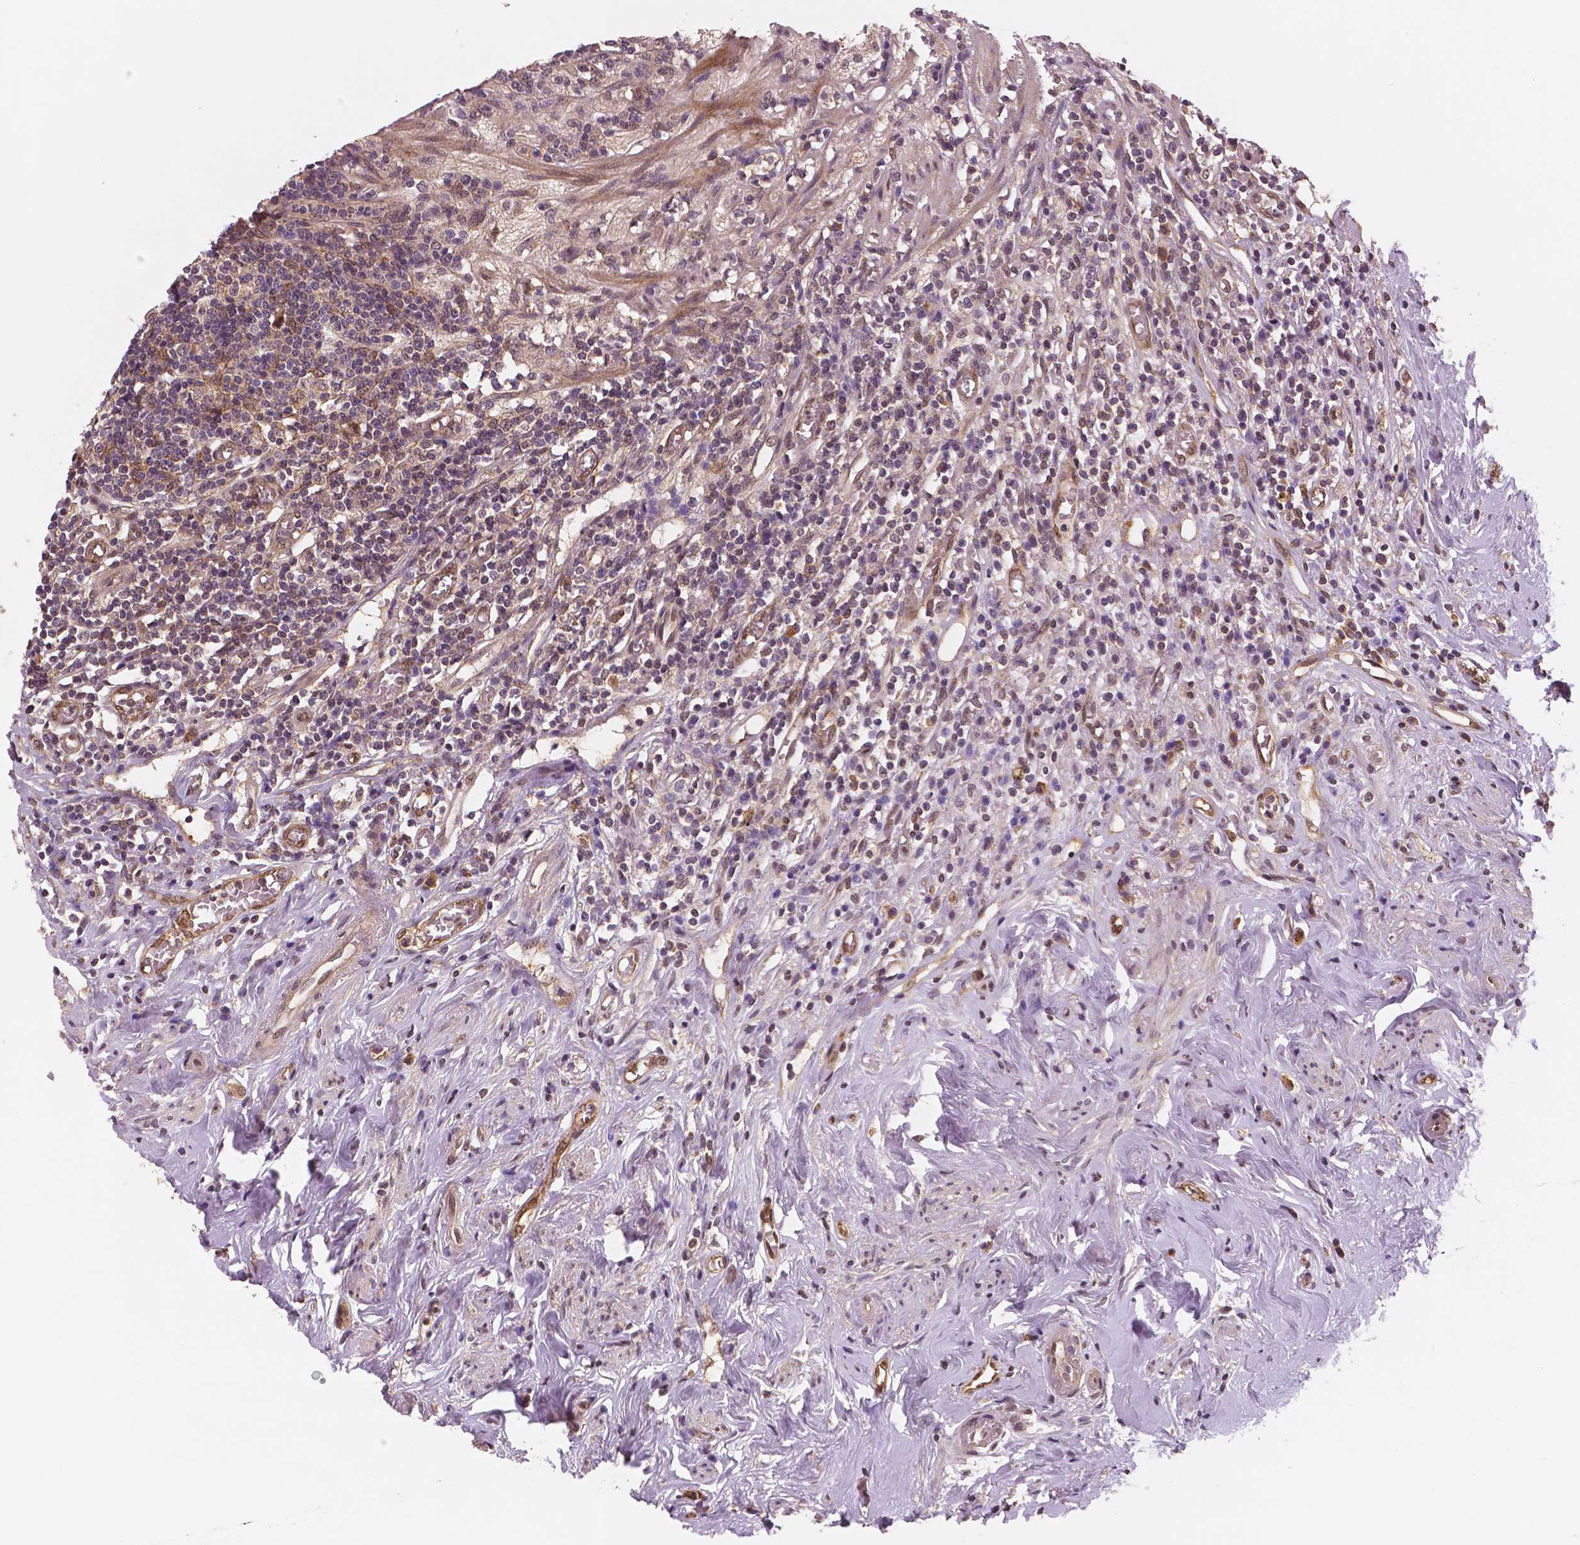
{"staining": {"intensity": "weak", "quantity": ">75%", "location": "cytoplasmic/membranous"}, "tissue": "appendix", "cell_type": "Glandular cells", "image_type": "normal", "snomed": [{"axis": "morphology", "description": "Normal tissue, NOS"}, {"axis": "morphology", "description": "Carcinoma, endometroid"}, {"axis": "topography", "description": "Appendix"}, {"axis": "topography", "description": "Colon"}], "caption": "Normal appendix was stained to show a protein in brown. There is low levels of weak cytoplasmic/membranous expression in approximately >75% of glandular cells.", "gene": "STAT3", "patient": {"sex": "female", "age": 60}}